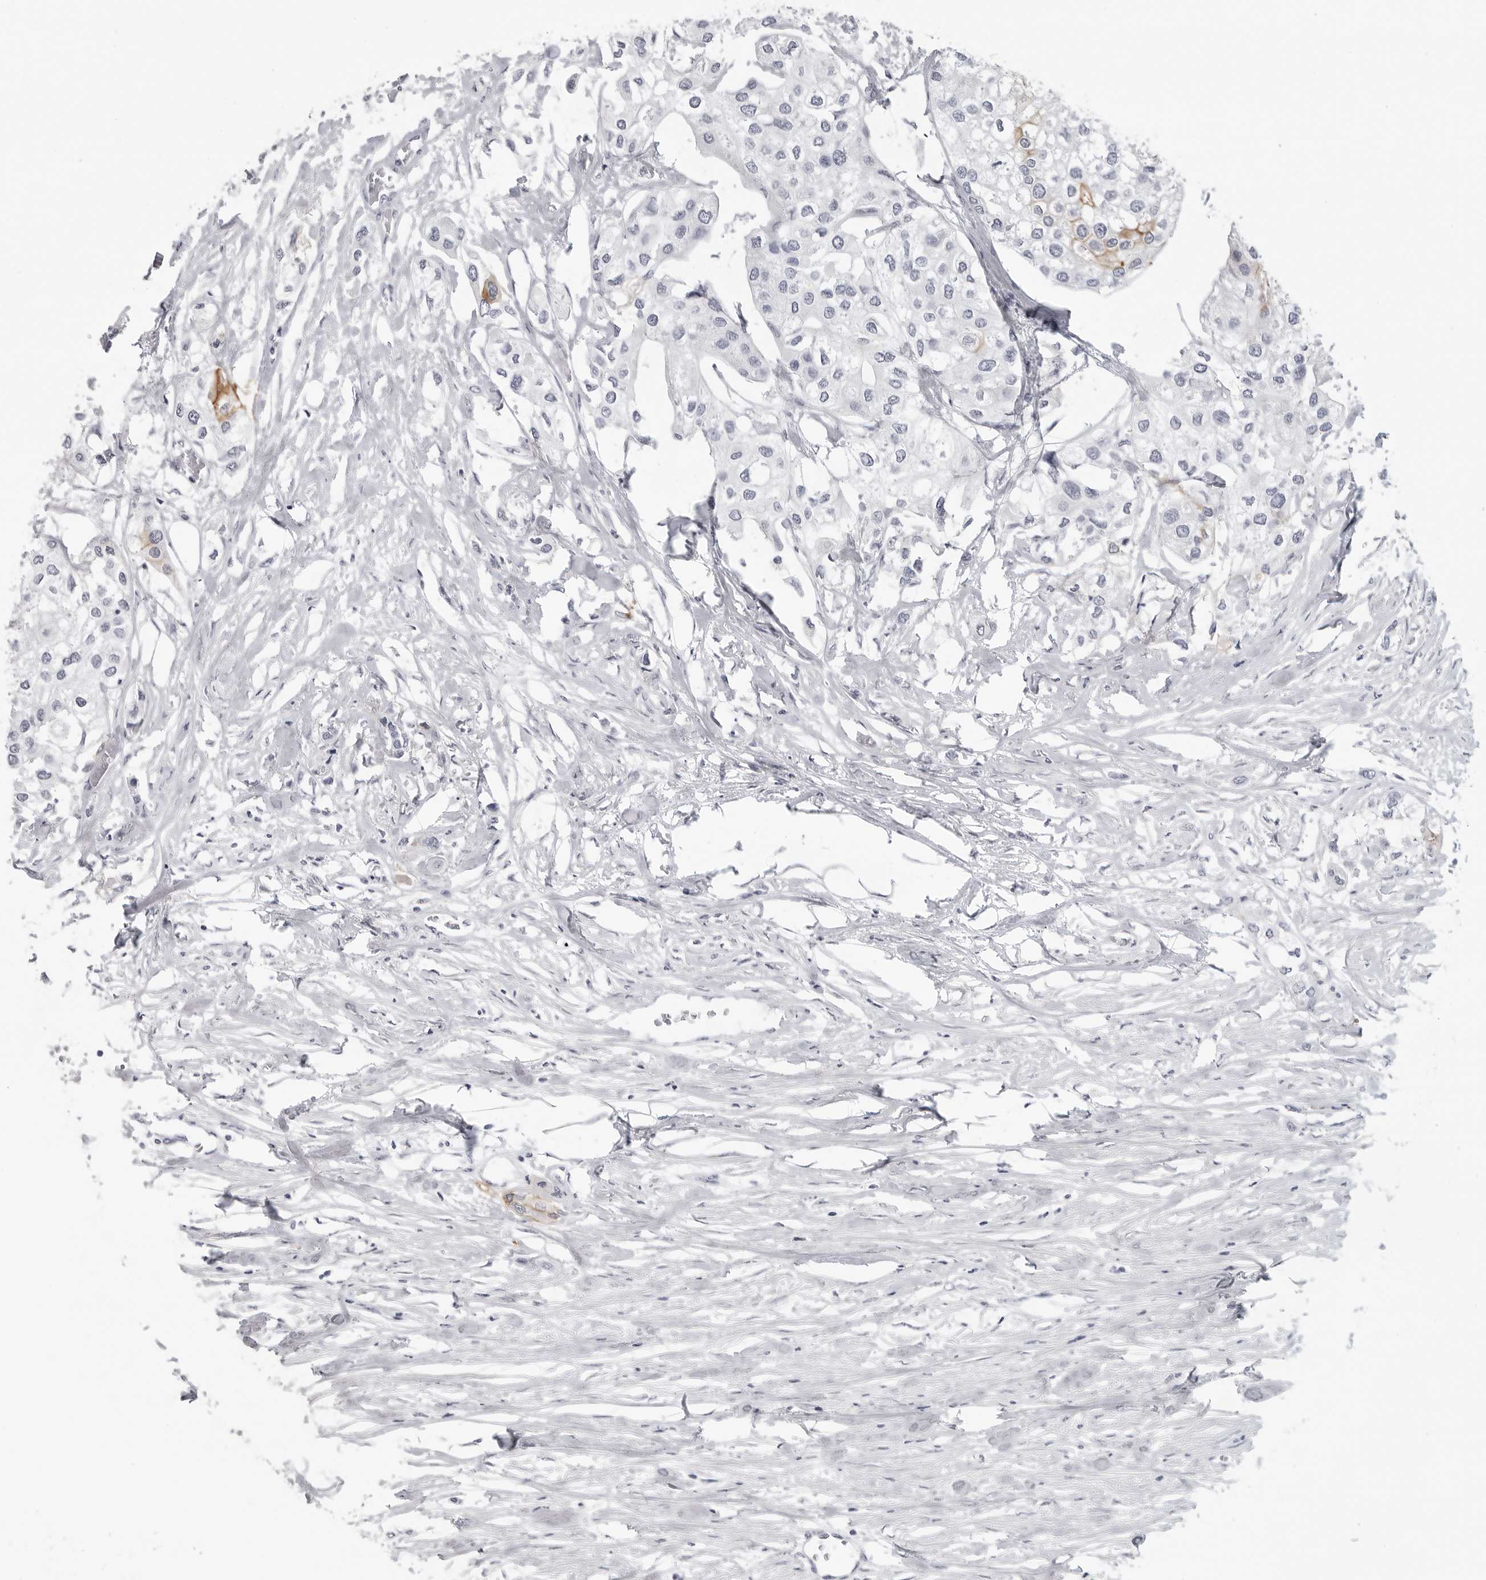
{"staining": {"intensity": "moderate", "quantity": "<25%", "location": "cytoplasmic/membranous"}, "tissue": "urothelial cancer", "cell_type": "Tumor cells", "image_type": "cancer", "snomed": [{"axis": "morphology", "description": "Urothelial carcinoma, High grade"}, {"axis": "topography", "description": "Urinary bladder"}], "caption": "This photomicrograph demonstrates immunohistochemistry (IHC) staining of urothelial cancer, with low moderate cytoplasmic/membranous positivity in approximately <25% of tumor cells.", "gene": "LY6D", "patient": {"sex": "male", "age": 64}}